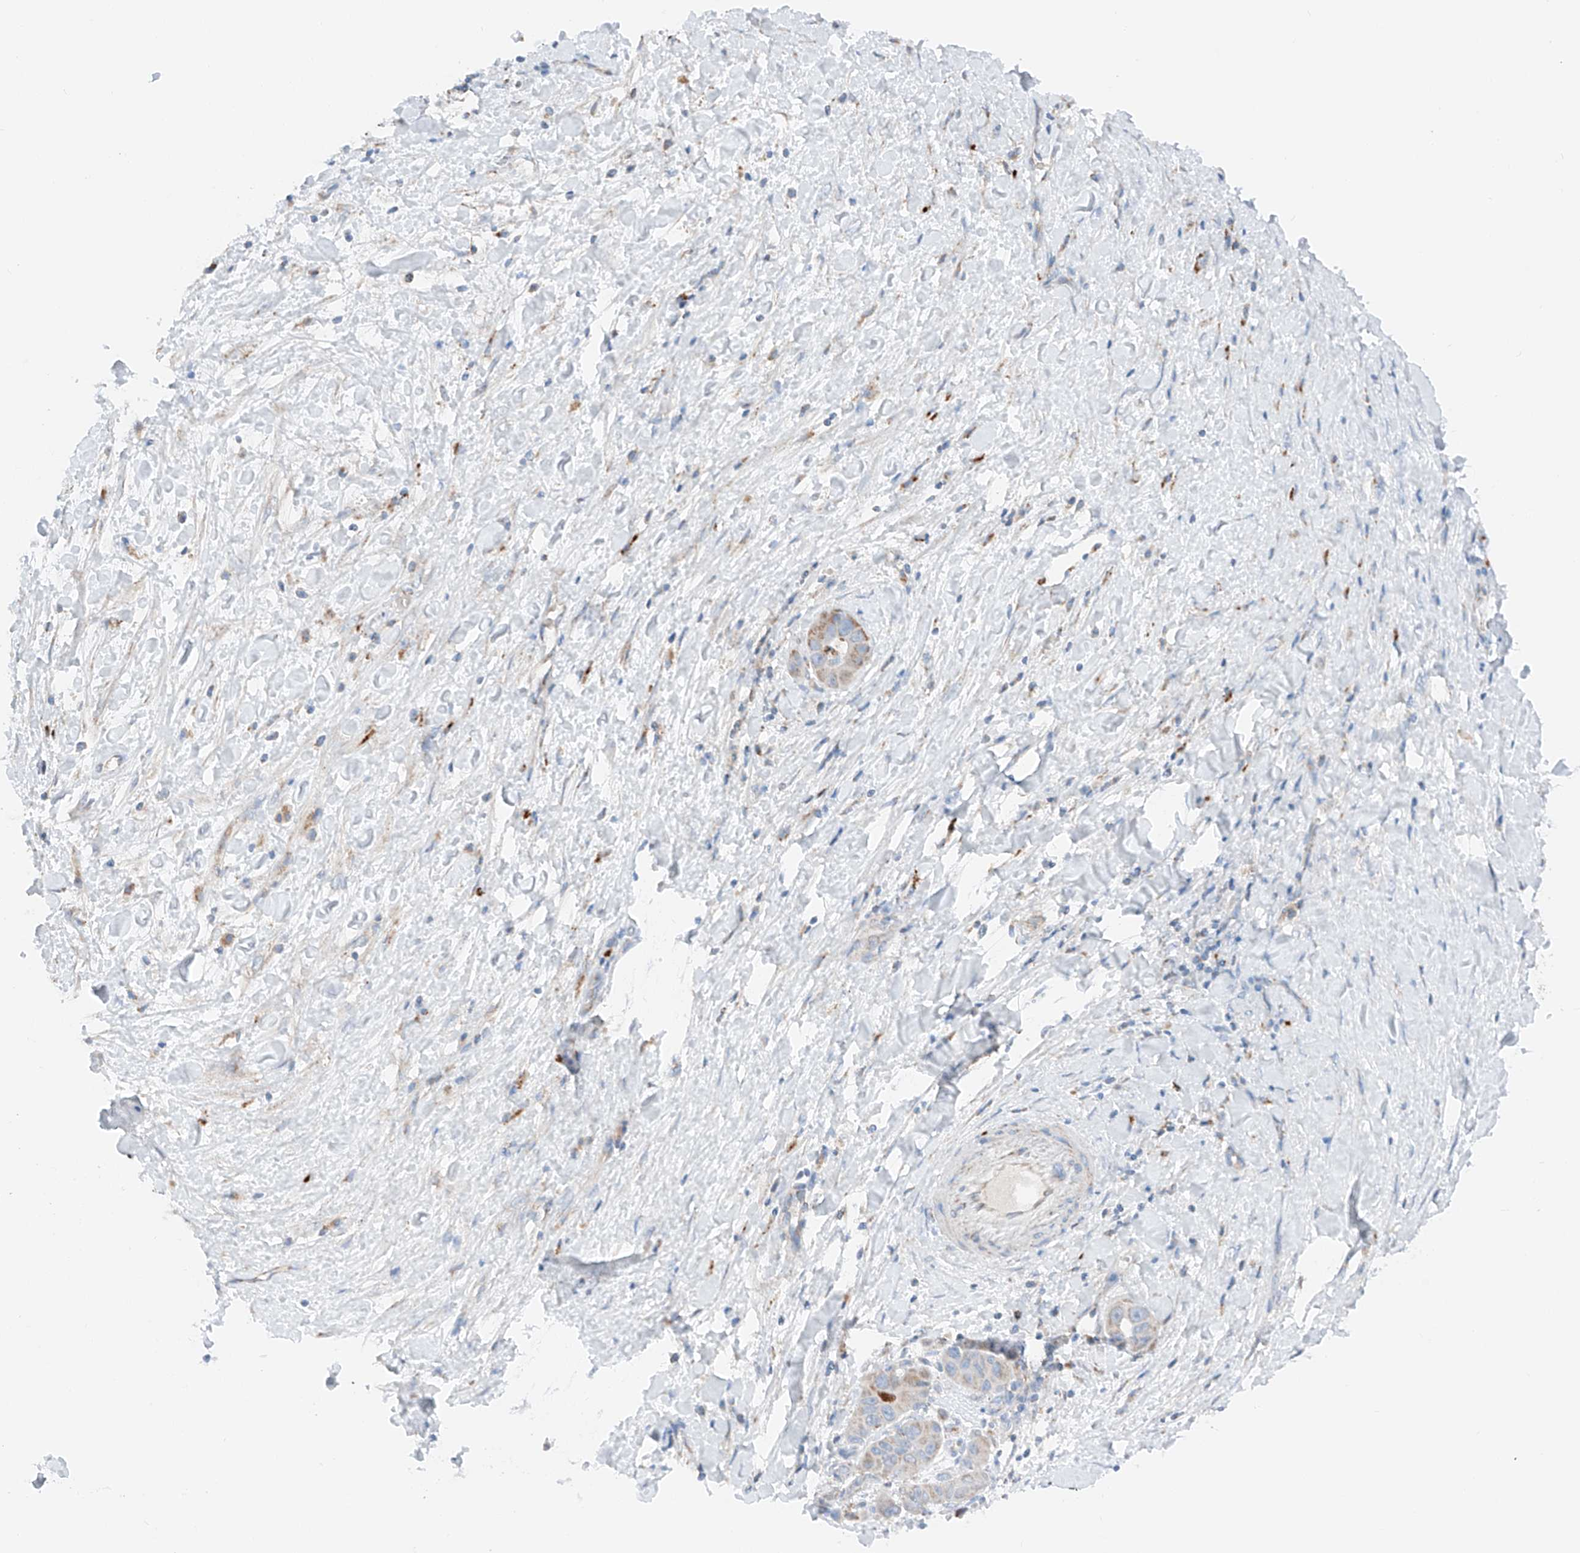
{"staining": {"intensity": "moderate", "quantity": "<25%", "location": "cytoplasmic/membranous"}, "tissue": "liver cancer", "cell_type": "Tumor cells", "image_type": "cancer", "snomed": [{"axis": "morphology", "description": "Cholangiocarcinoma"}, {"axis": "topography", "description": "Liver"}], "caption": "Liver cancer (cholangiocarcinoma) stained with a brown dye reveals moderate cytoplasmic/membranous positive expression in about <25% of tumor cells.", "gene": "MRAP", "patient": {"sex": "female", "age": 52}}